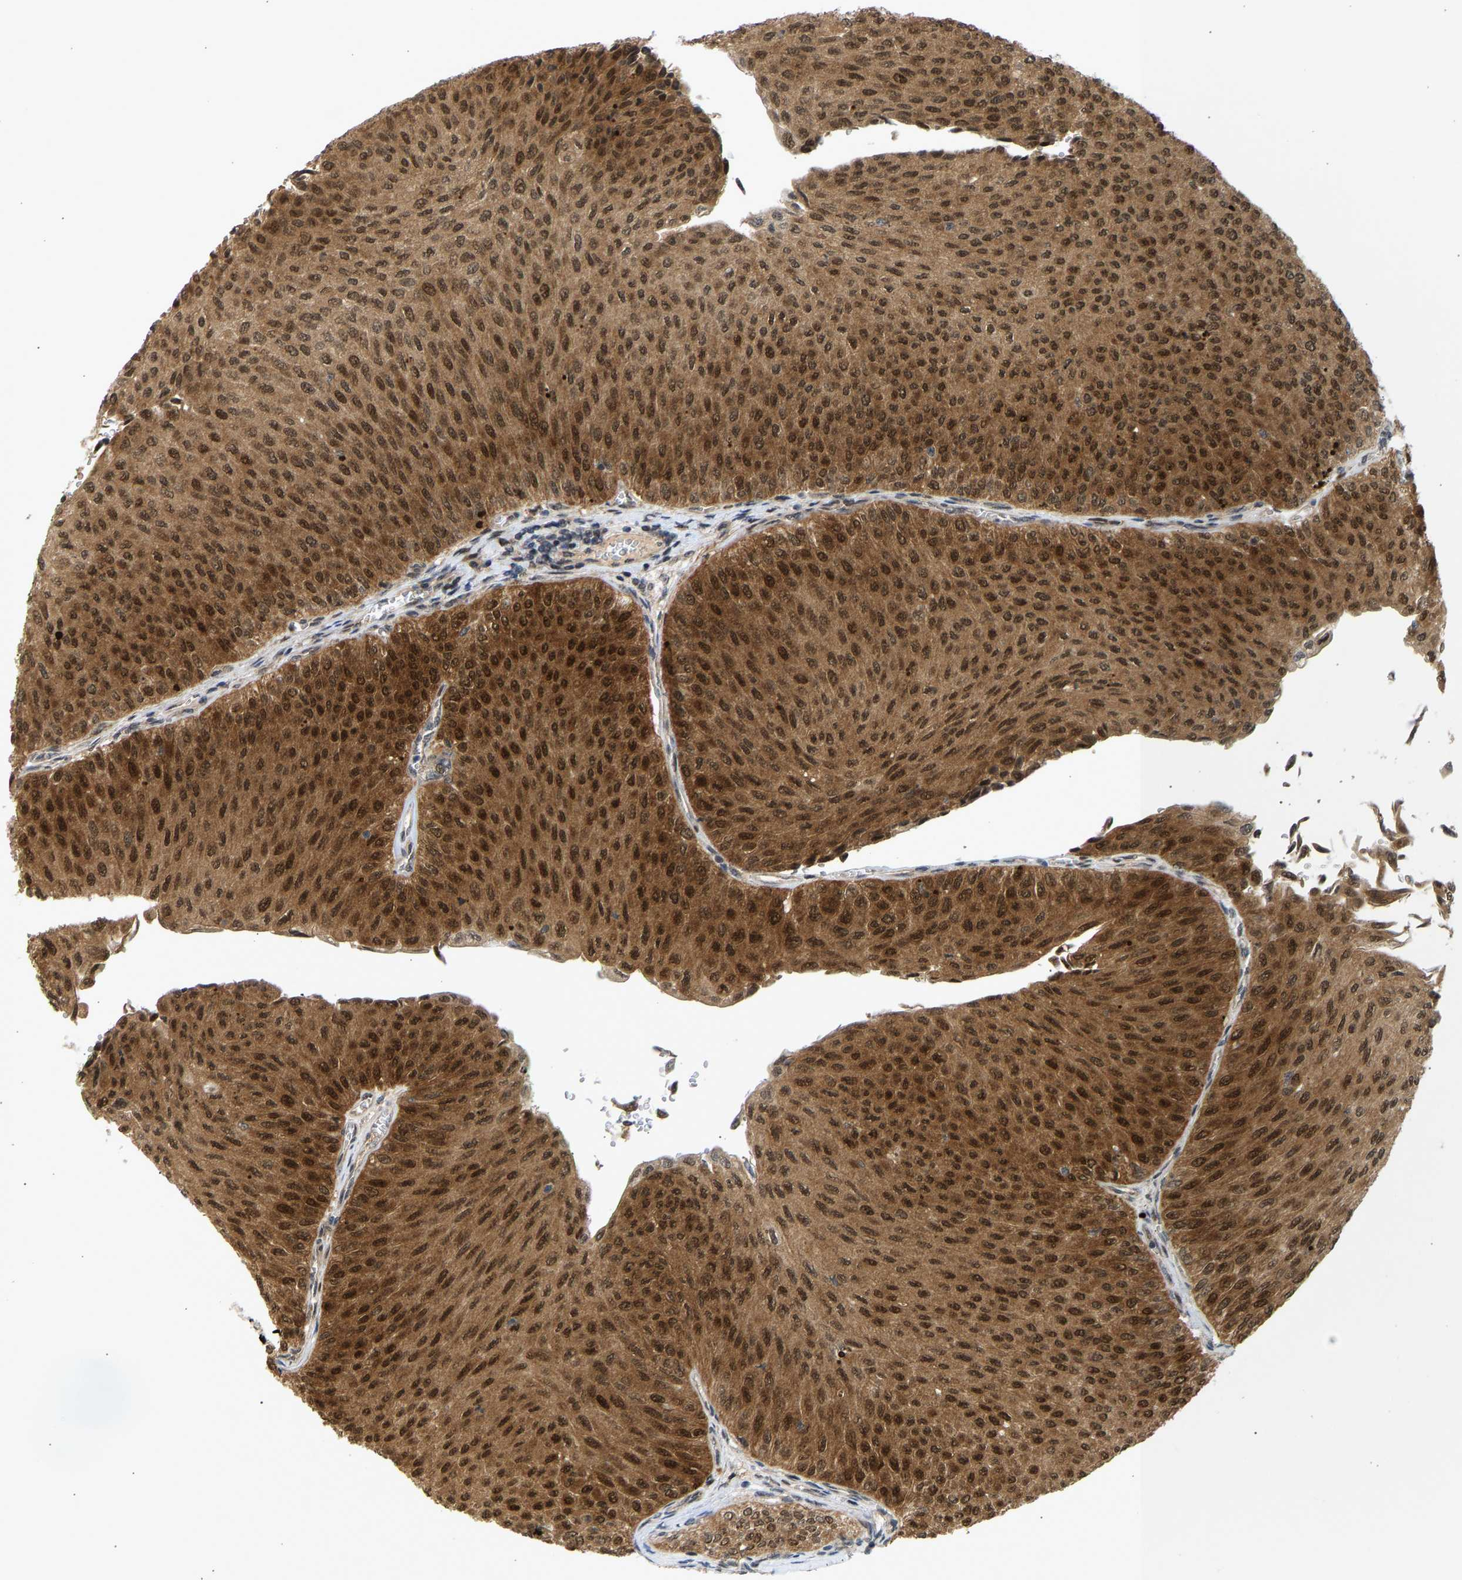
{"staining": {"intensity": "strong", "quantity": ">75%", "location": "cytoplasmic/membranous,nuclear"}, "tissue": "urothelial cancer", "cell_type": "Tumor cells", "image_type": "cancer", "snomed": [{"axis": "morphology", "description": "Urothelial carcinoma, Low grade"}, {"axis": "topography", "description": "Urinary bladder"}], "caption": "Immunohistochemical staining of low-grade urothelial carcinoma displays high levels of strong cytoplasmic/membranous and nuclear positivity in about >75% of tumor cells. (brown staining indicates protein expression, while blue staining denotes nuclei).", "gene": "BAG1", "patient": {"sex": "male", "age": 78}}